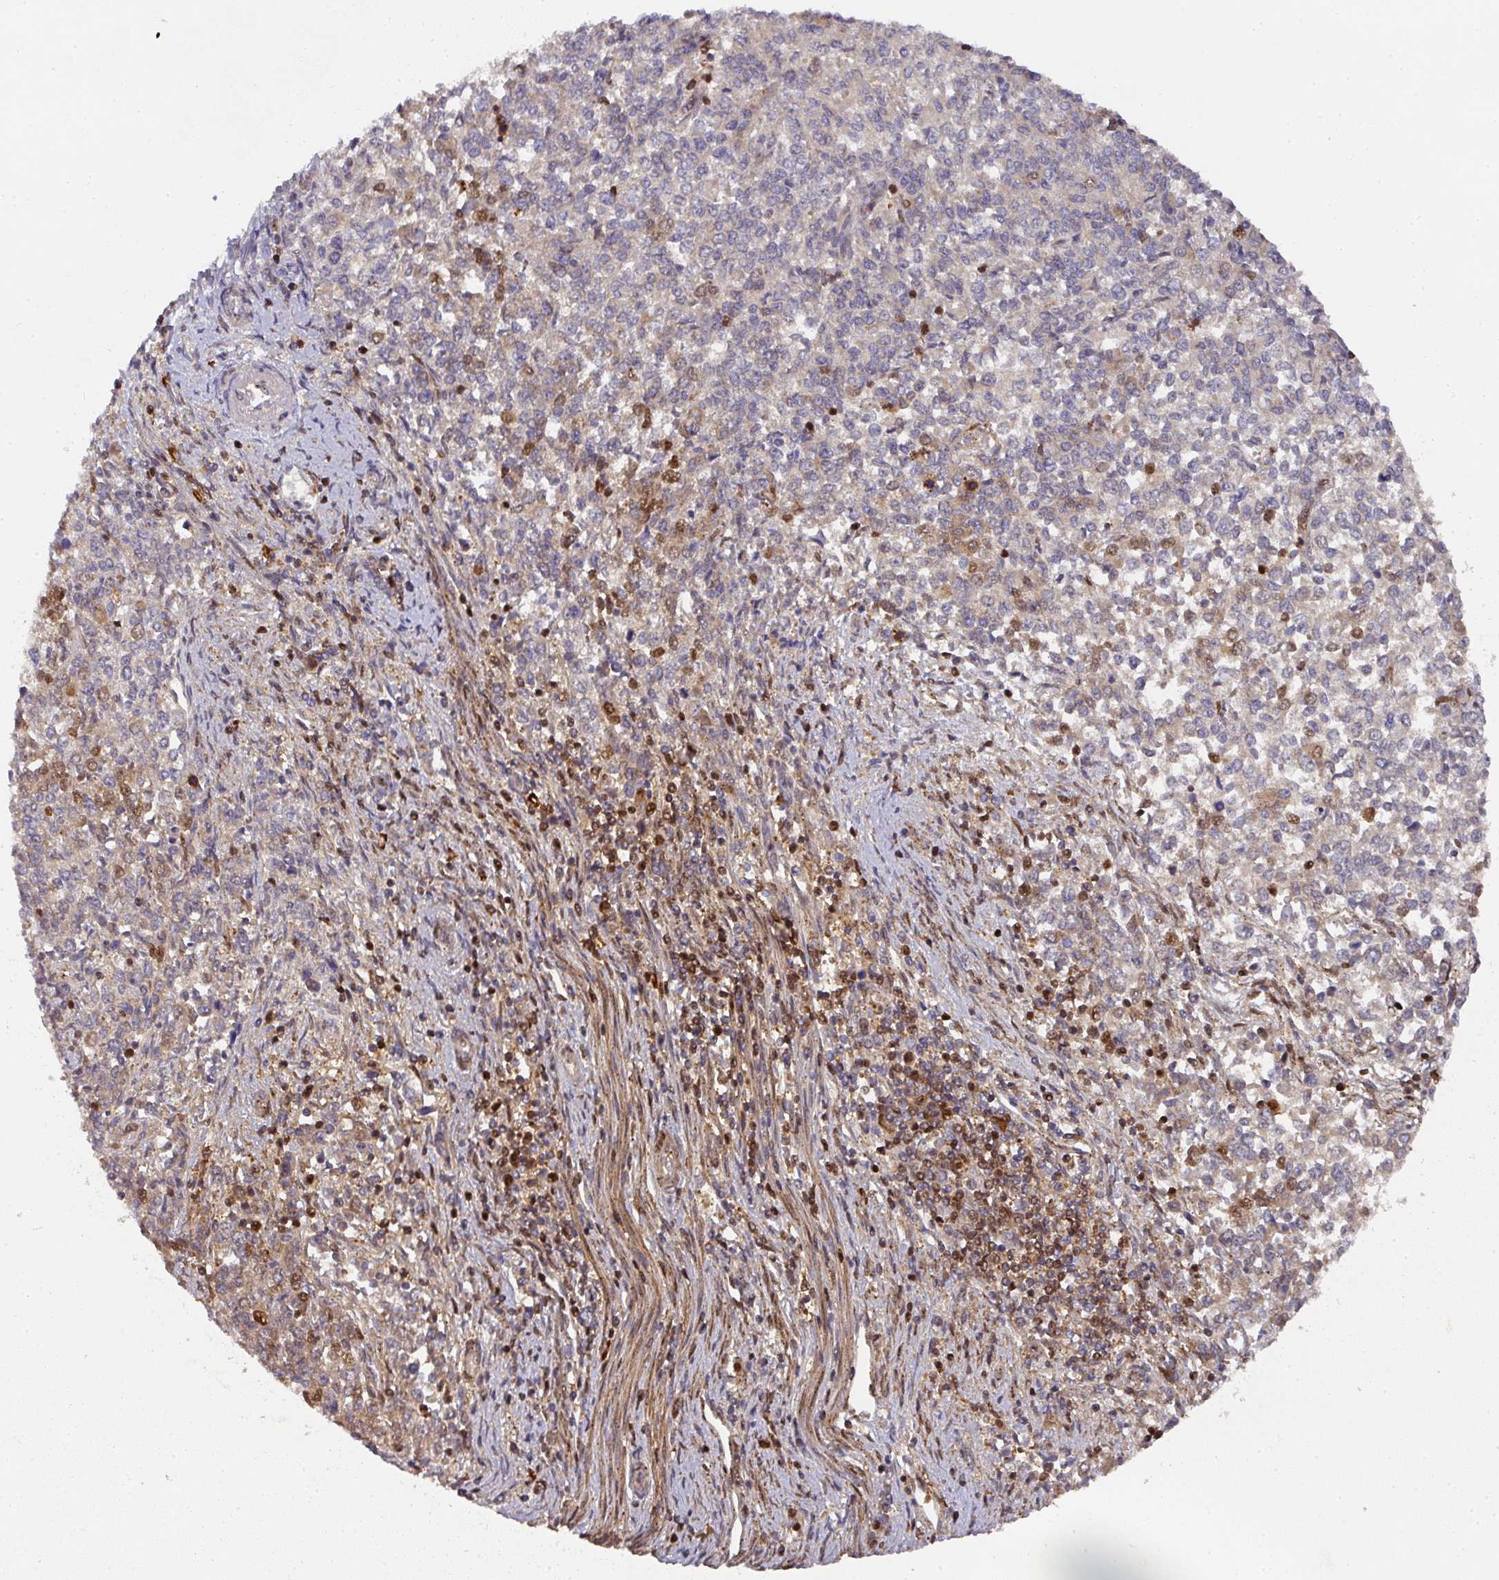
{"staining": {"intensity": "moderate", "quantity": "25%-75%", "location": "cytoplasmic/membranous,nuclear"}, "tissue": "endometrial cancer", "cell_type": "Tumor cells", "image_type": "cancer", "snomed": [{"axis": "morphology", "description": "Adenocarcinoma, NOS"}, {"axis": "topography", "description": "Endometrium"}], "caption": "Endometrial cancer (adenocarcinoma) was stained to show a protein in brown. There is medium levels of moderate cytoplasmic/membranous and nuclear staining in about 25%-75% of tumor cells. (DAB (3,3'-diaminobenzidine) = brown stain, brightfield microscopy at high magnification).", "gene": "DIDO1", "patient": {"sex": "female", "age": 50}}